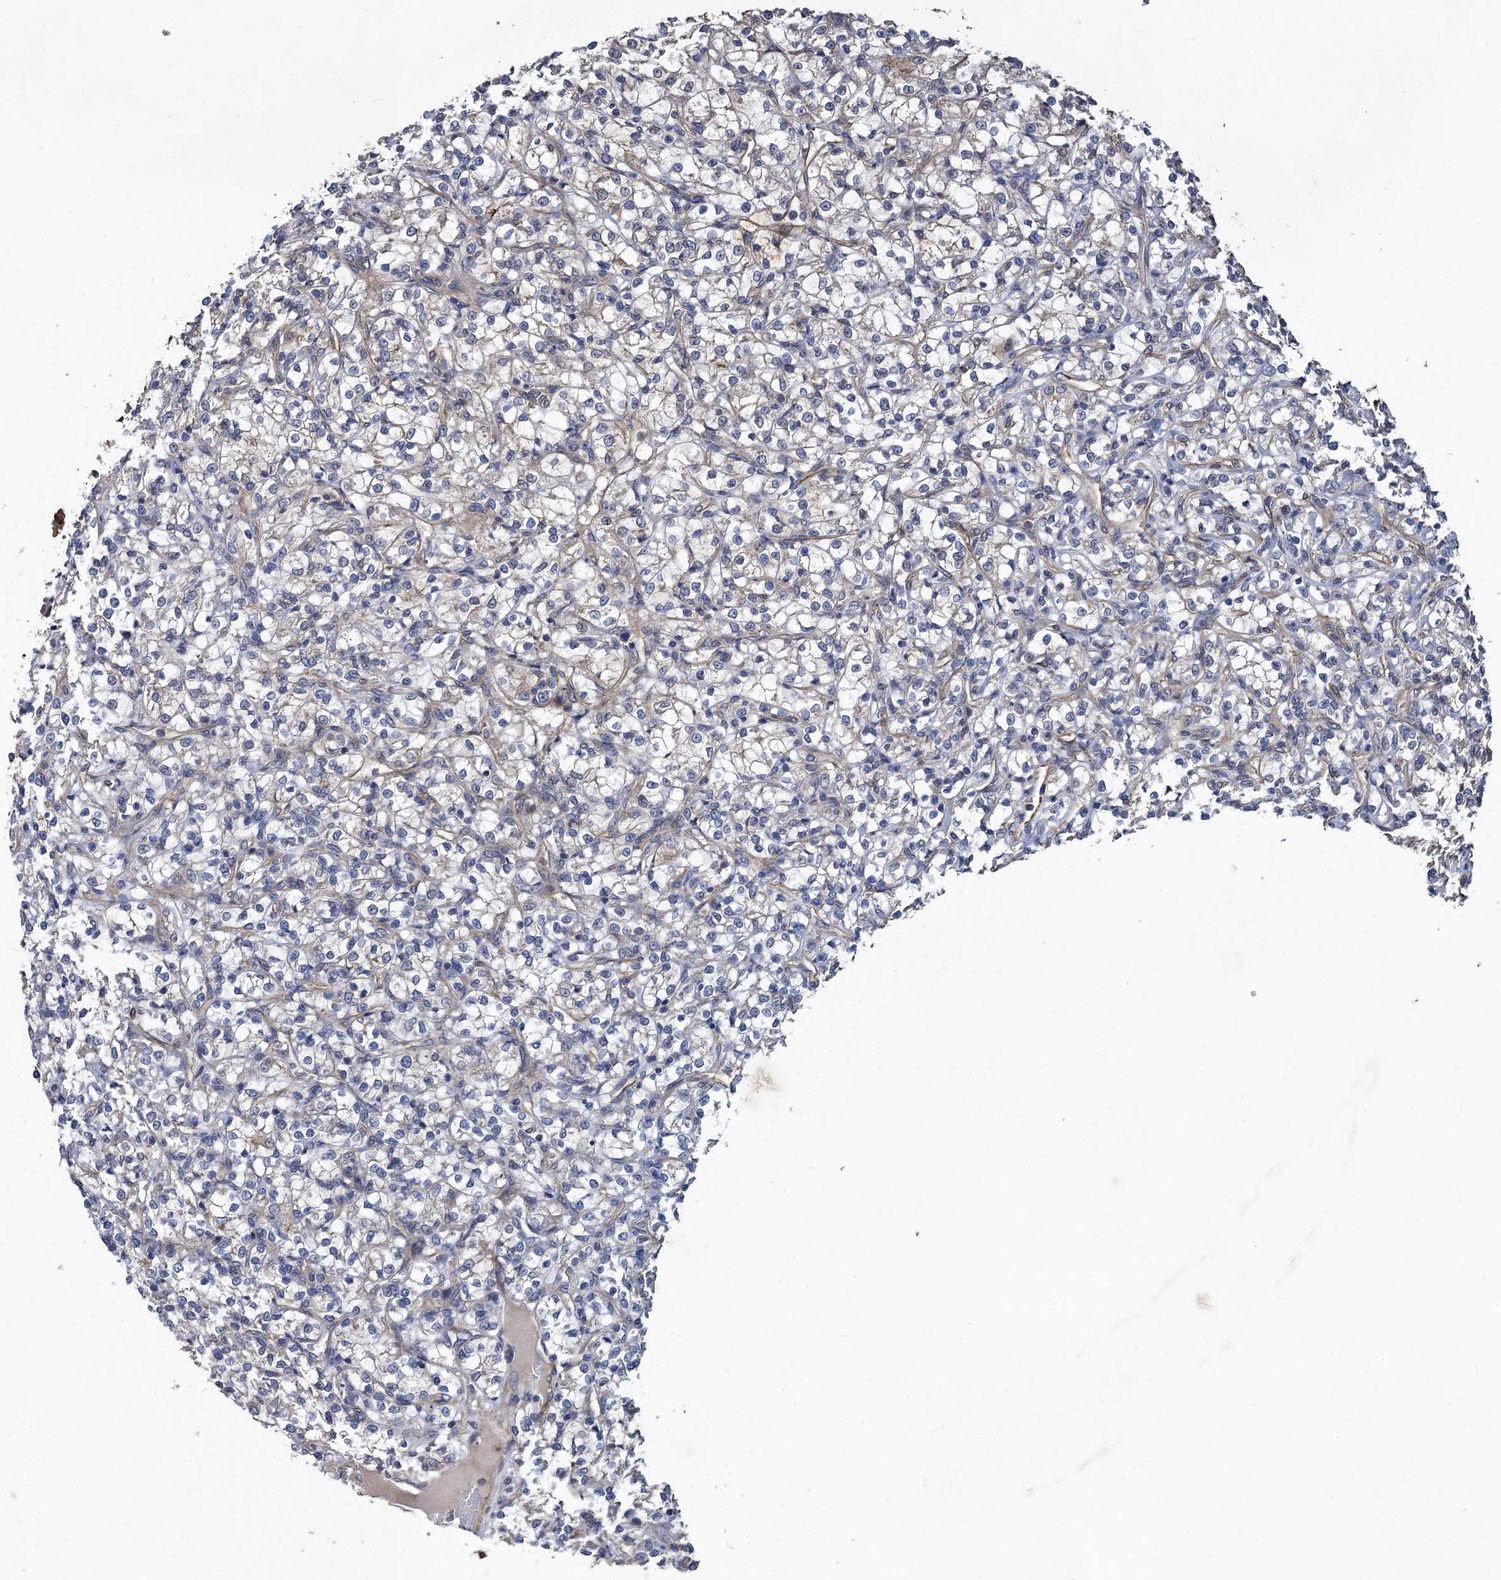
{"staining": {"intensity": "negative", "quantity": "none", "location": "none"}, "tissue": "renal cancer", "cell_type": "Tumor cells", "image_type": "cancer", "snomed": [{"axis": "morphology", "description": "Adenocarcinoma, NOS"}, {"axis": "topography", "description": "Kidney"}], "caption": "Tumor cells show no significant positivity in renal cancer.", "gene": "PJA2", "patient": {"sex": "female", "age": 69}}